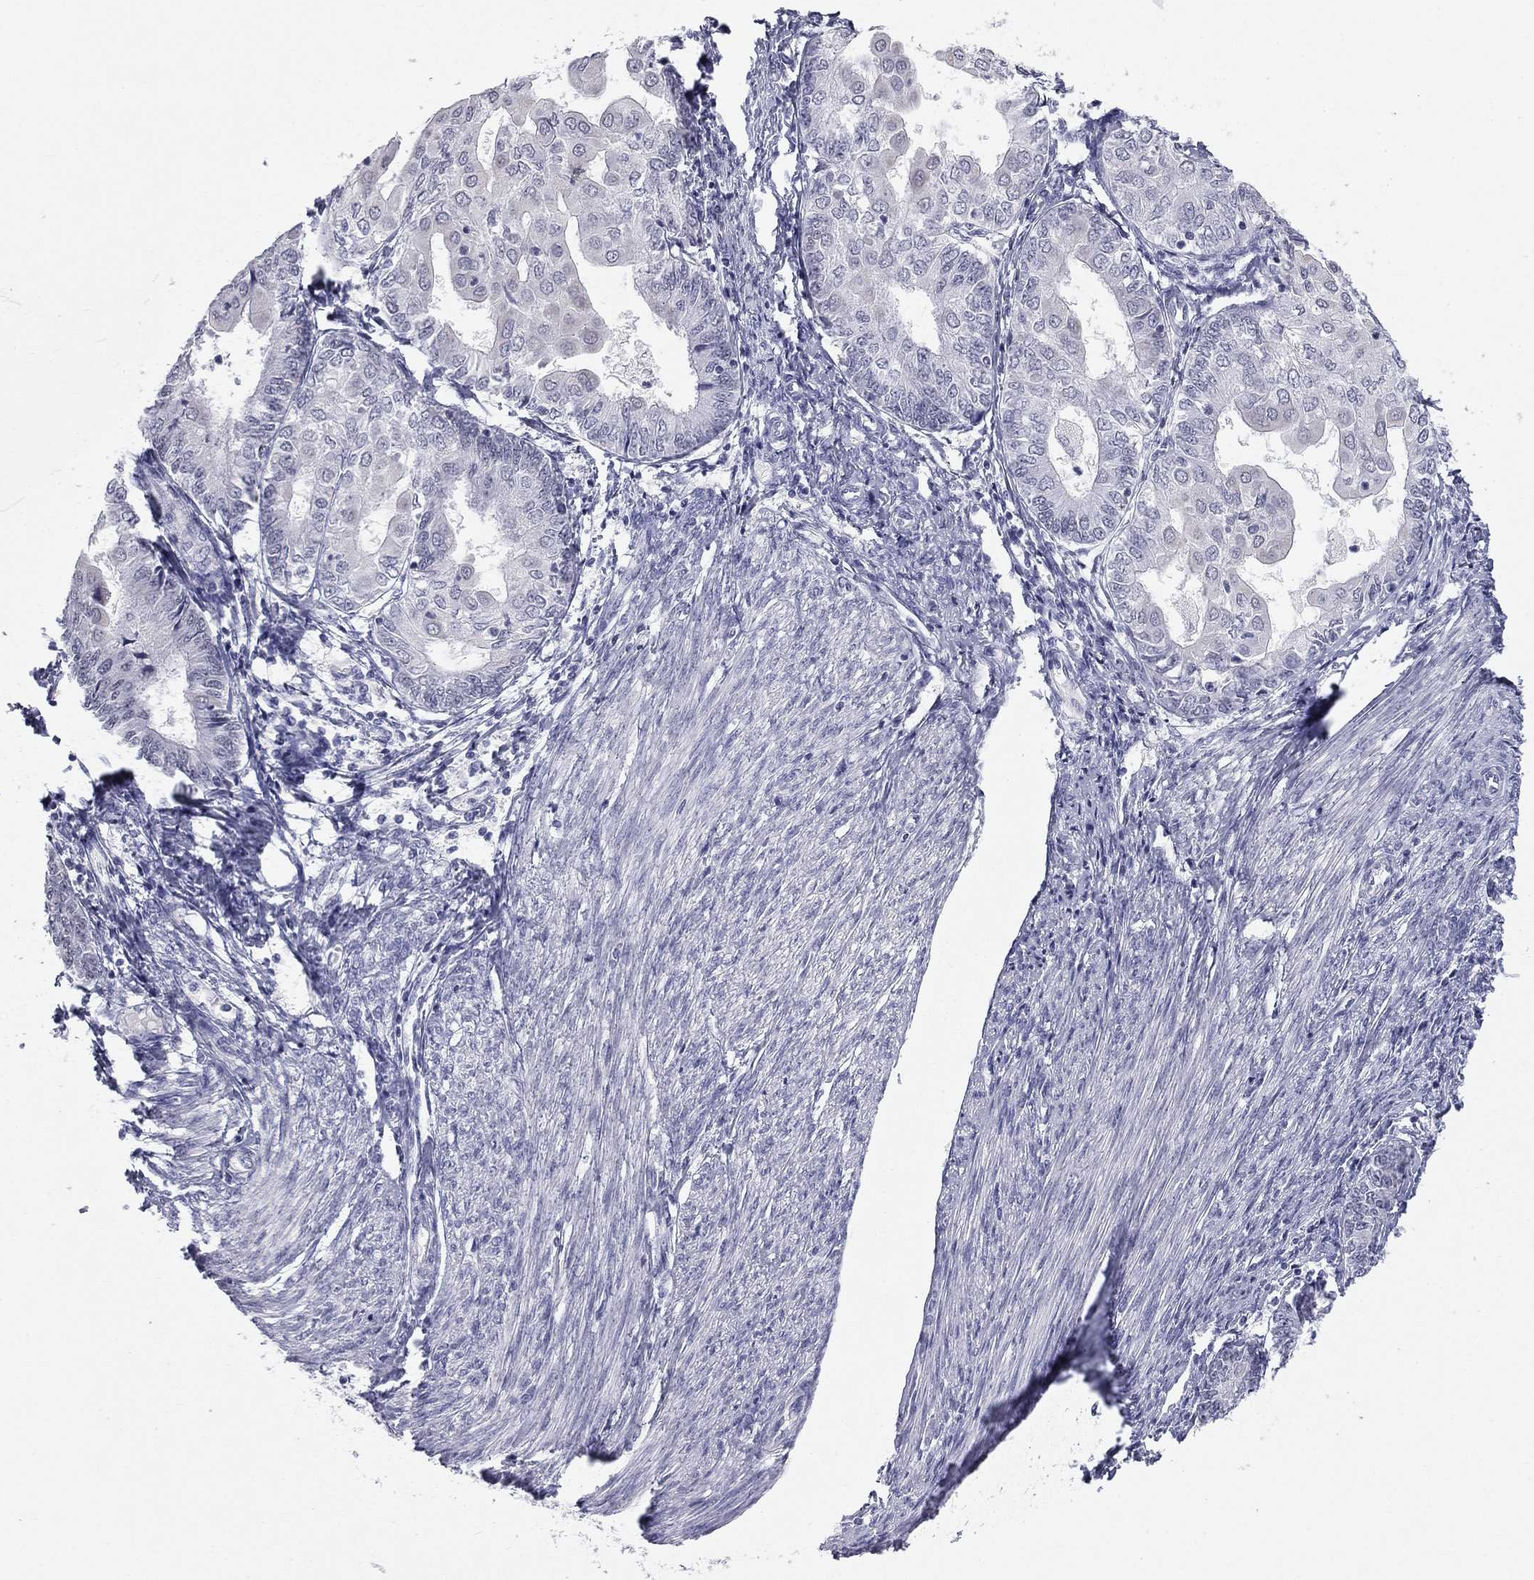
{"staining": {"intensity": "negative", "quantity": "none", "location": "none"}, "tissue": "endometrial cancer", "cell_type": "Tumor cells", "image_type": "cancer", "snomed": [{"axis": "morphology", "description": "Adenocarcinoma, NOS"}, {"axis": "topography", "description": "Endometrium"}], "caption": "Histopathology image shows no protein positivity in tumor cells of endometrial adenocarcinoma tissue.", "gene": "TFAP2B", "patient": {"sex": "female", "age": 68}}